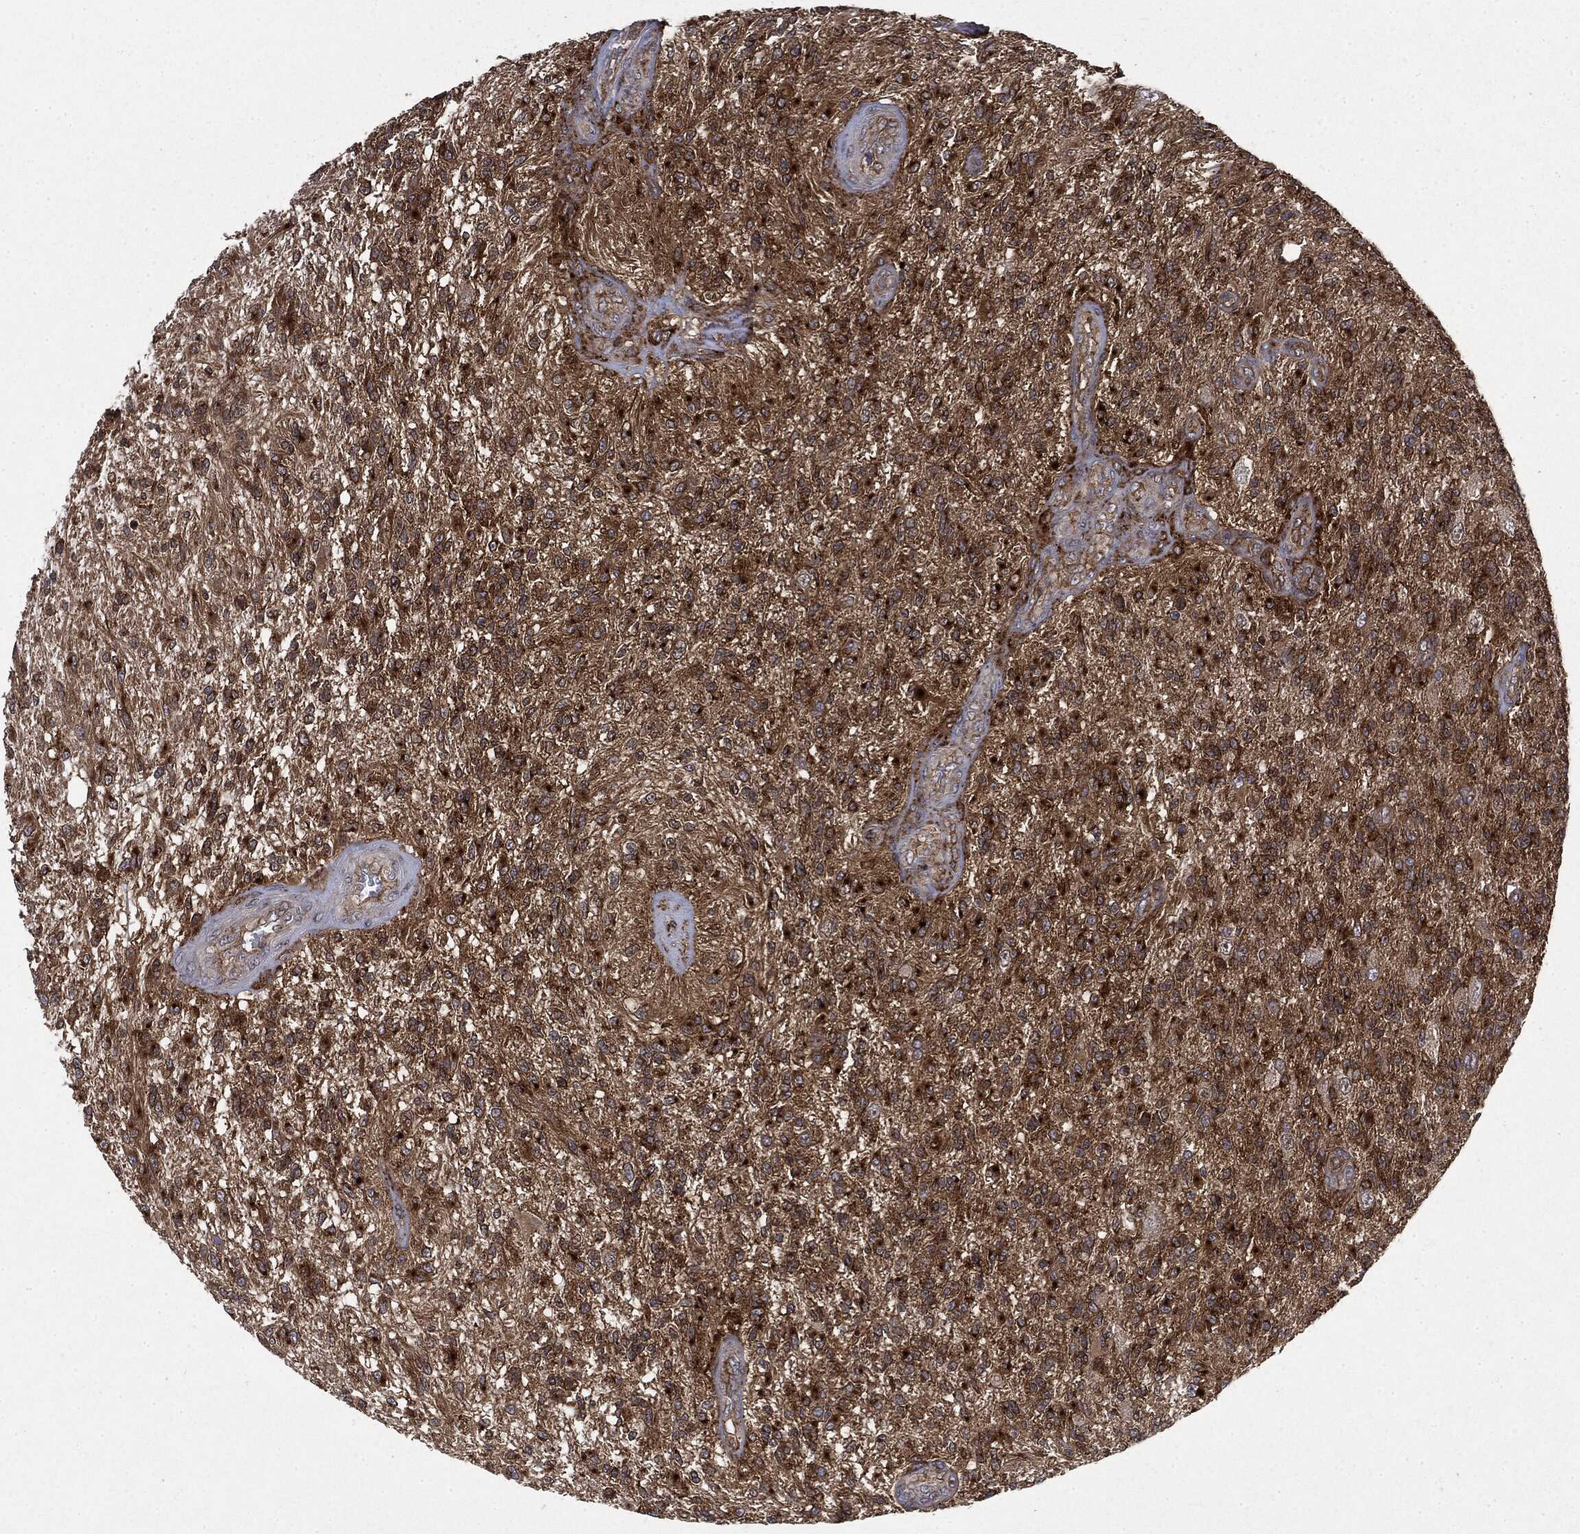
{"staining": {"intensity": "strong", "quantity": ">75%", "location": "cytoplasmic/membranous"}, "tissue": "glioma", "cell_type": "Tumor cells", "image_type": "cancer", "snomed": [{"axis": "morphology", "description": "Glioma, malignant, High grade"}, {"axis": "topography", "description": "Brain"}], "caption": "Glioma stained with DAB (3,3'-diaminobenzidine) immunohistochemistry reveals high levels of strong cytoplasmic/membranous positivity in about >75% of tumor cells.", "gene": "SNX5", "patient": {"sex": "male", "age": 56}}